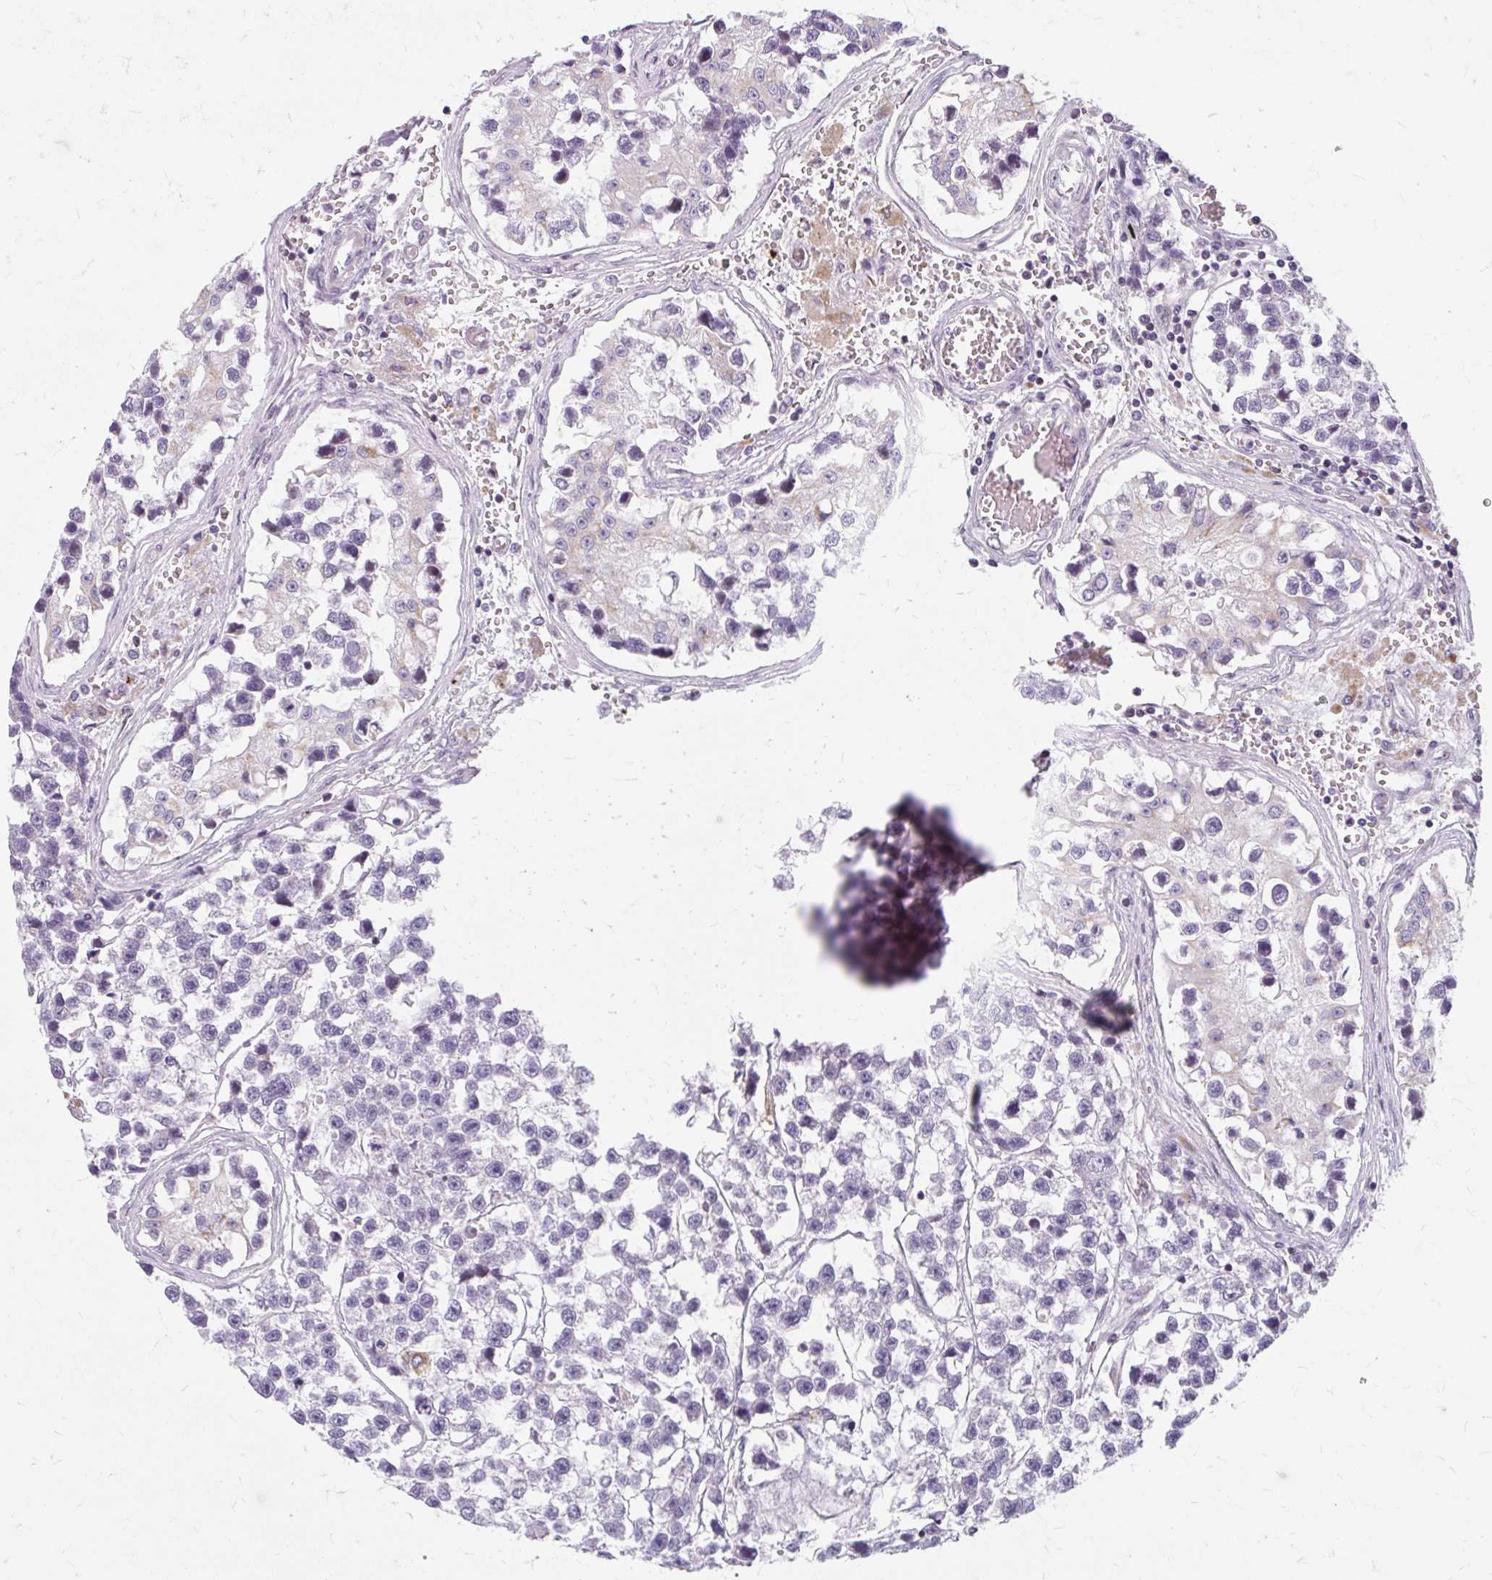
{"staining": {"intensity": "negative", "quantity": "none", "location": "none"}, "tissue": "testis cancer", "cell_type": "Tumor cells", "image_type": "cancer", "snomed": [{"axis": "morphology", "description": "Seminoma, NOS"}, {"axis": "topography", "description": "Testis"}], "caption": "A high-resolution image shows immunohistochemistry (IHC) staining of seminoma (testis), which demonstrates no significant staining in tumor cells. (DAB (3,3'-diaminobenzidine) immunohistochemistry with hematoxylin counter stain).", "gene": "BEAN1", "patient": {"sex": "male", "age": 26}}